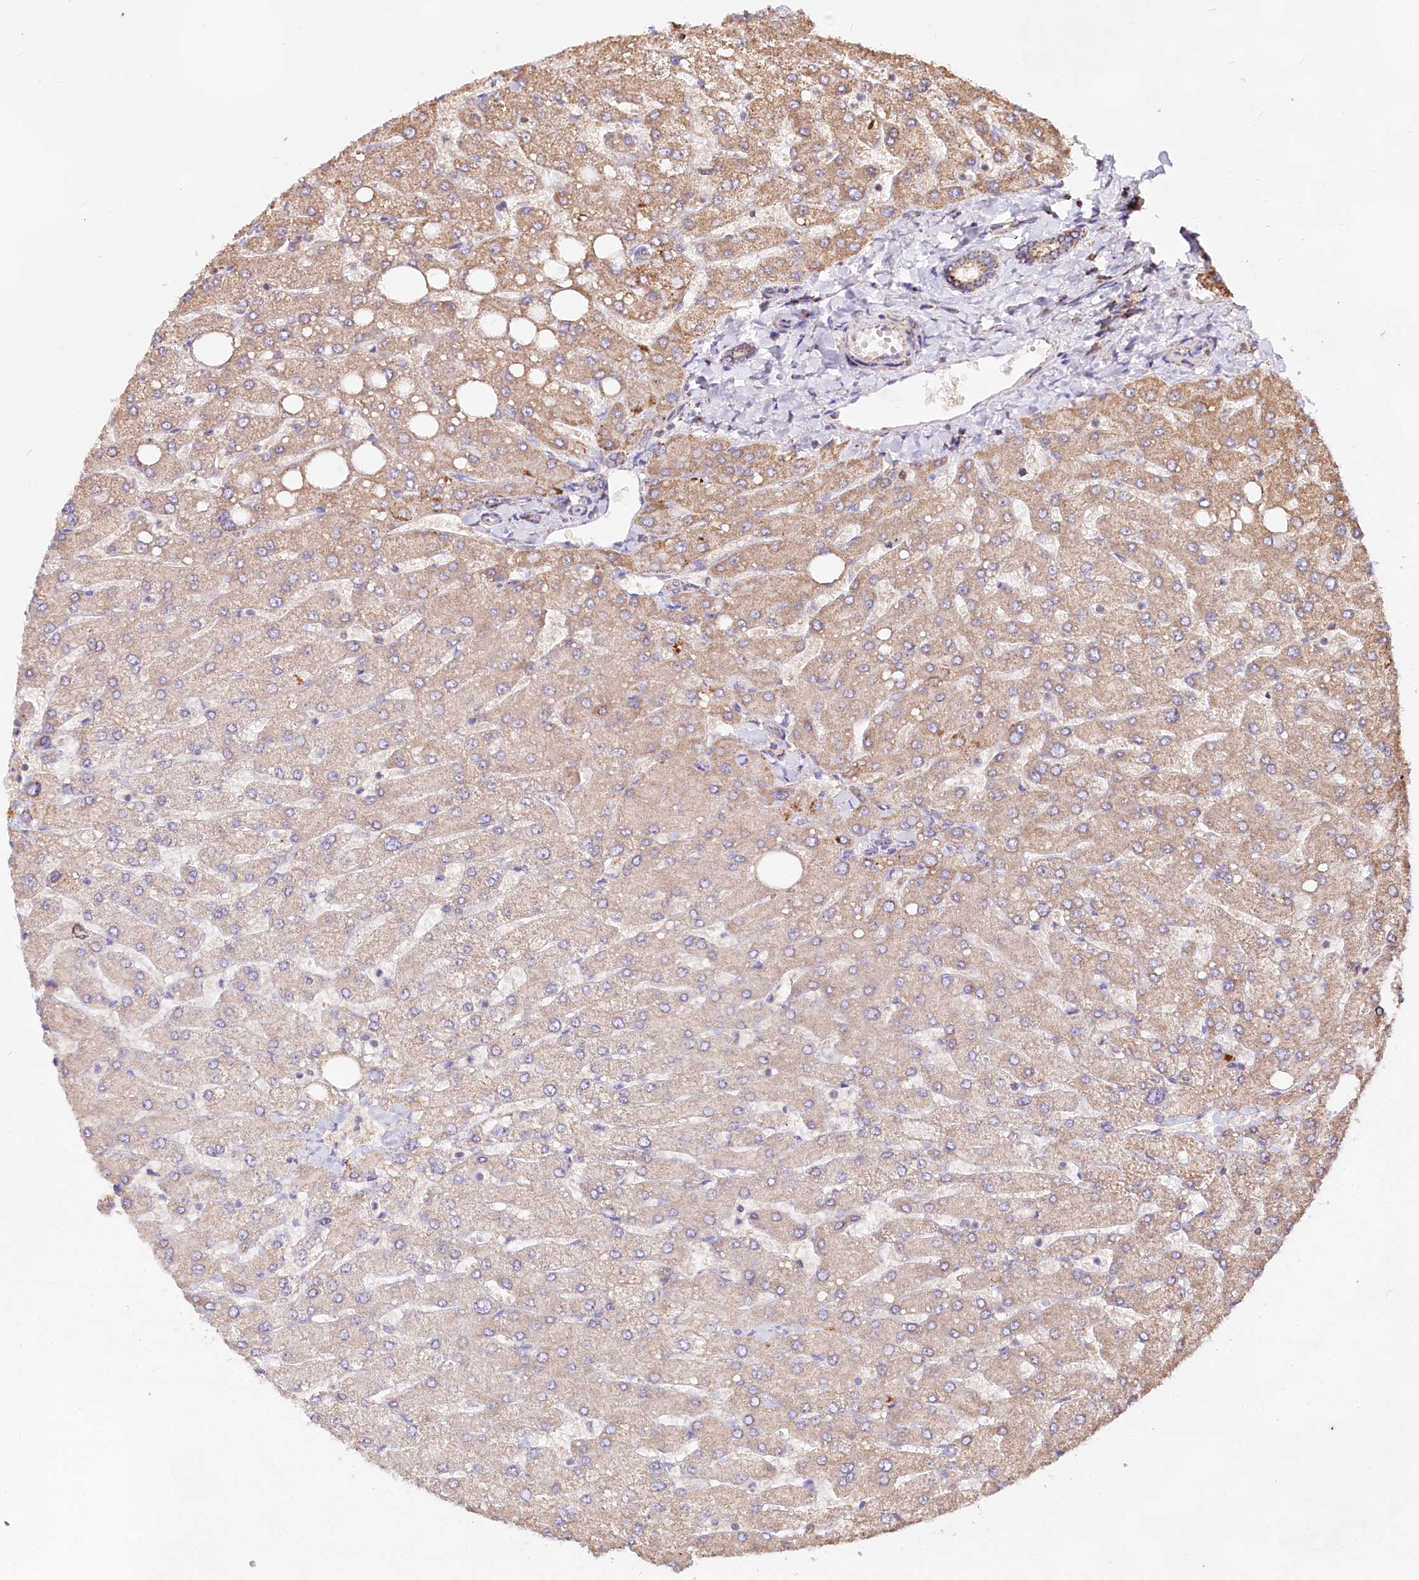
{"staining": {"intensity": "moderate", "quantity": ">75%", "location": "cytoplasmic/membranous"}, "tissue": "liver", "cell_type": "Cholangiocytes", "image_type": "normal", "snomed": [{"axis": "morphology", "description": "Normal tissue, NOS"}, {"axis": "topography", "description": "Liver"}], "caption": "High-power microscopy captured an immunohistochemistry (IHC) histopathology image of unremarkable liver, revealing moderate cytoplasmic/membranous expression in about >75% of cholangiocytes. The protein of interest is stained brown, and the nuclei are stained in blue (DAB (3,3'-diaminobenzidine) IHC with brightfield microscopy, high magnification).", "gene": "TASOR2", "patient": {"sex": "male", "age": 55}}